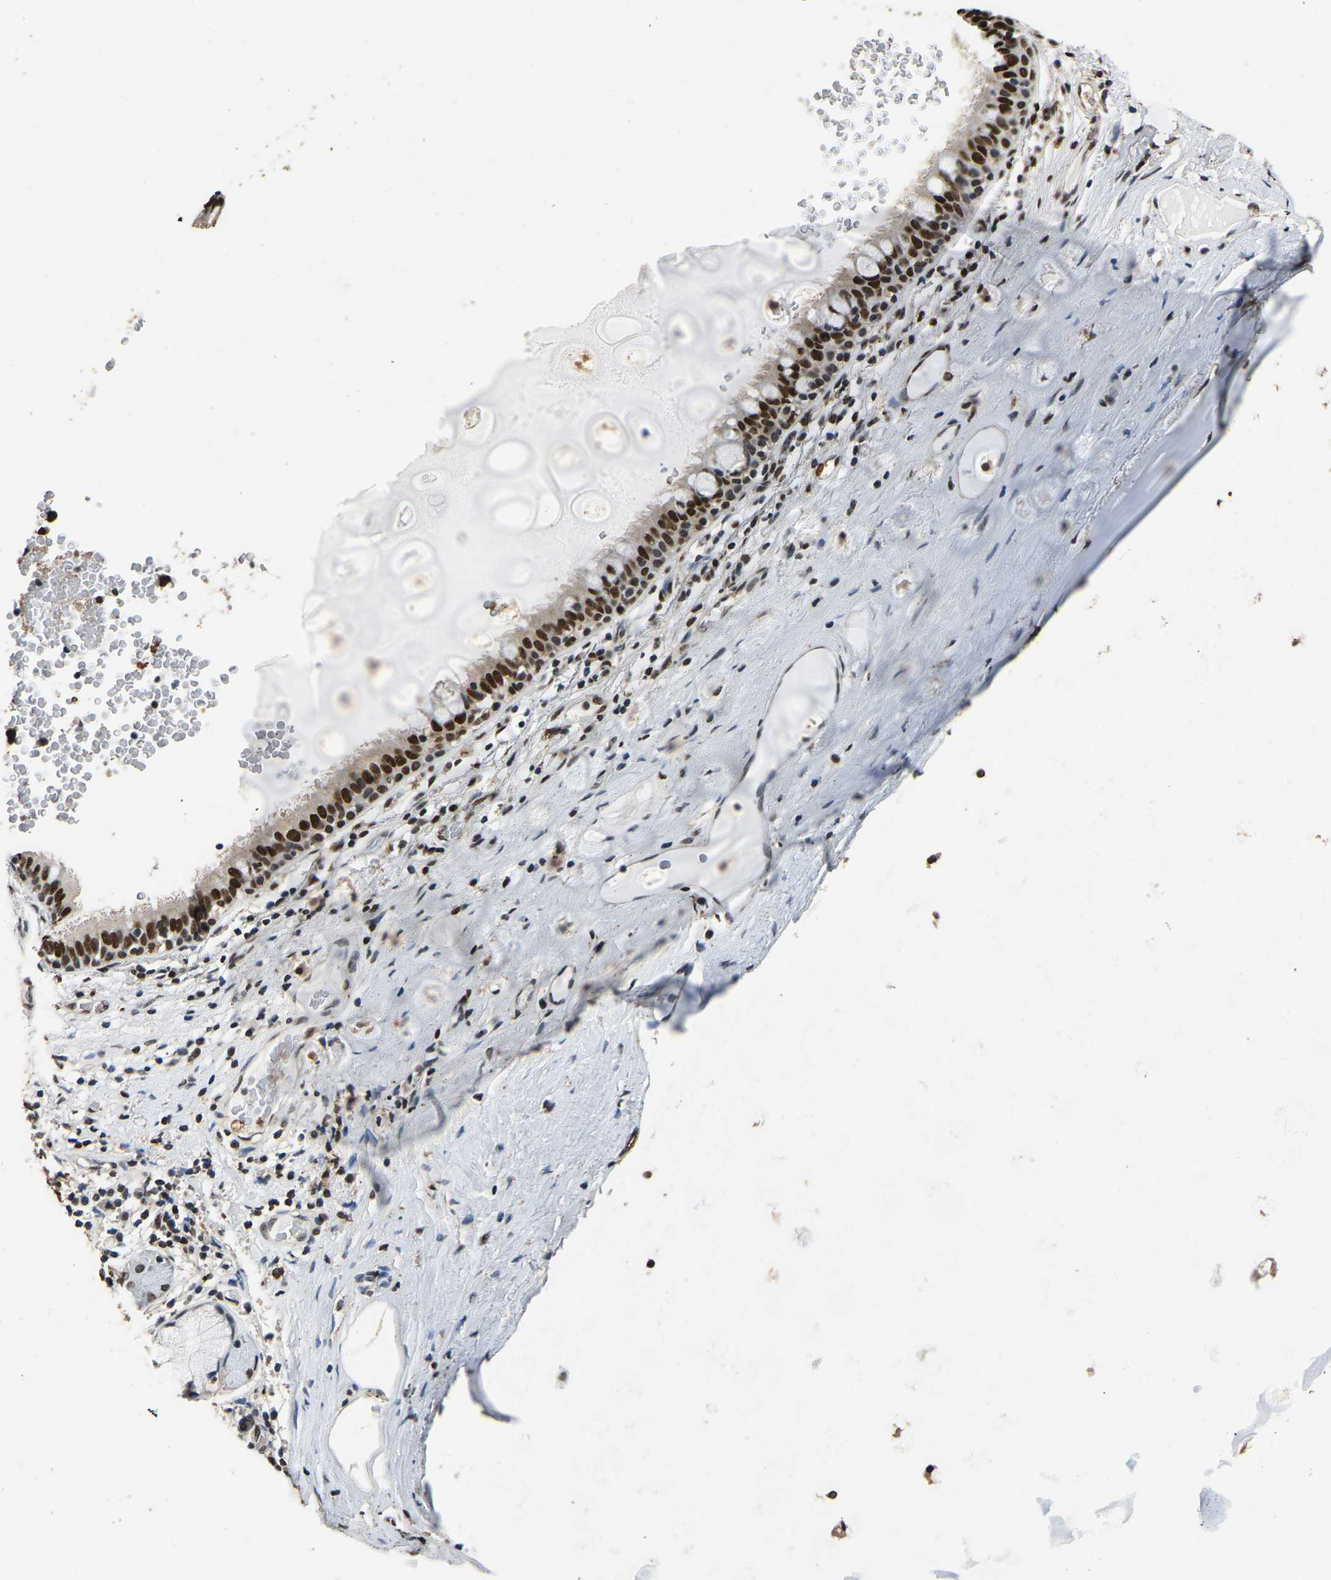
{"staining": {"intensity": "strong", "quantity": "25%-75%", "location": "nuclear"}, "tissue": "bronchus", "cell_type": "Respiratory epithelial cells", "image_type": "normal", "snomed": [{"axis": "morphology", "description": "Normal tissue, NOS"}, {"axis": "morphology", "description": "Inflammation, NOS"}, {"axis": "topography", "description": "Cartilage tissue"}, {"axis": "topography", "description": "Bronchus"}], "caption": "DAB (3,3'-diaminobenzidine) immunohistochemical staining of benign human bronchus shows strong nuclear protein positivity in about 25%-75% of respiratory epithelial cells. (DAB (3,3'-diaminobenzidine) IHC with brightfield microscopy, high magnification).", "gene": "SAFB", "patient": {"sex": "male", "age": 77}}